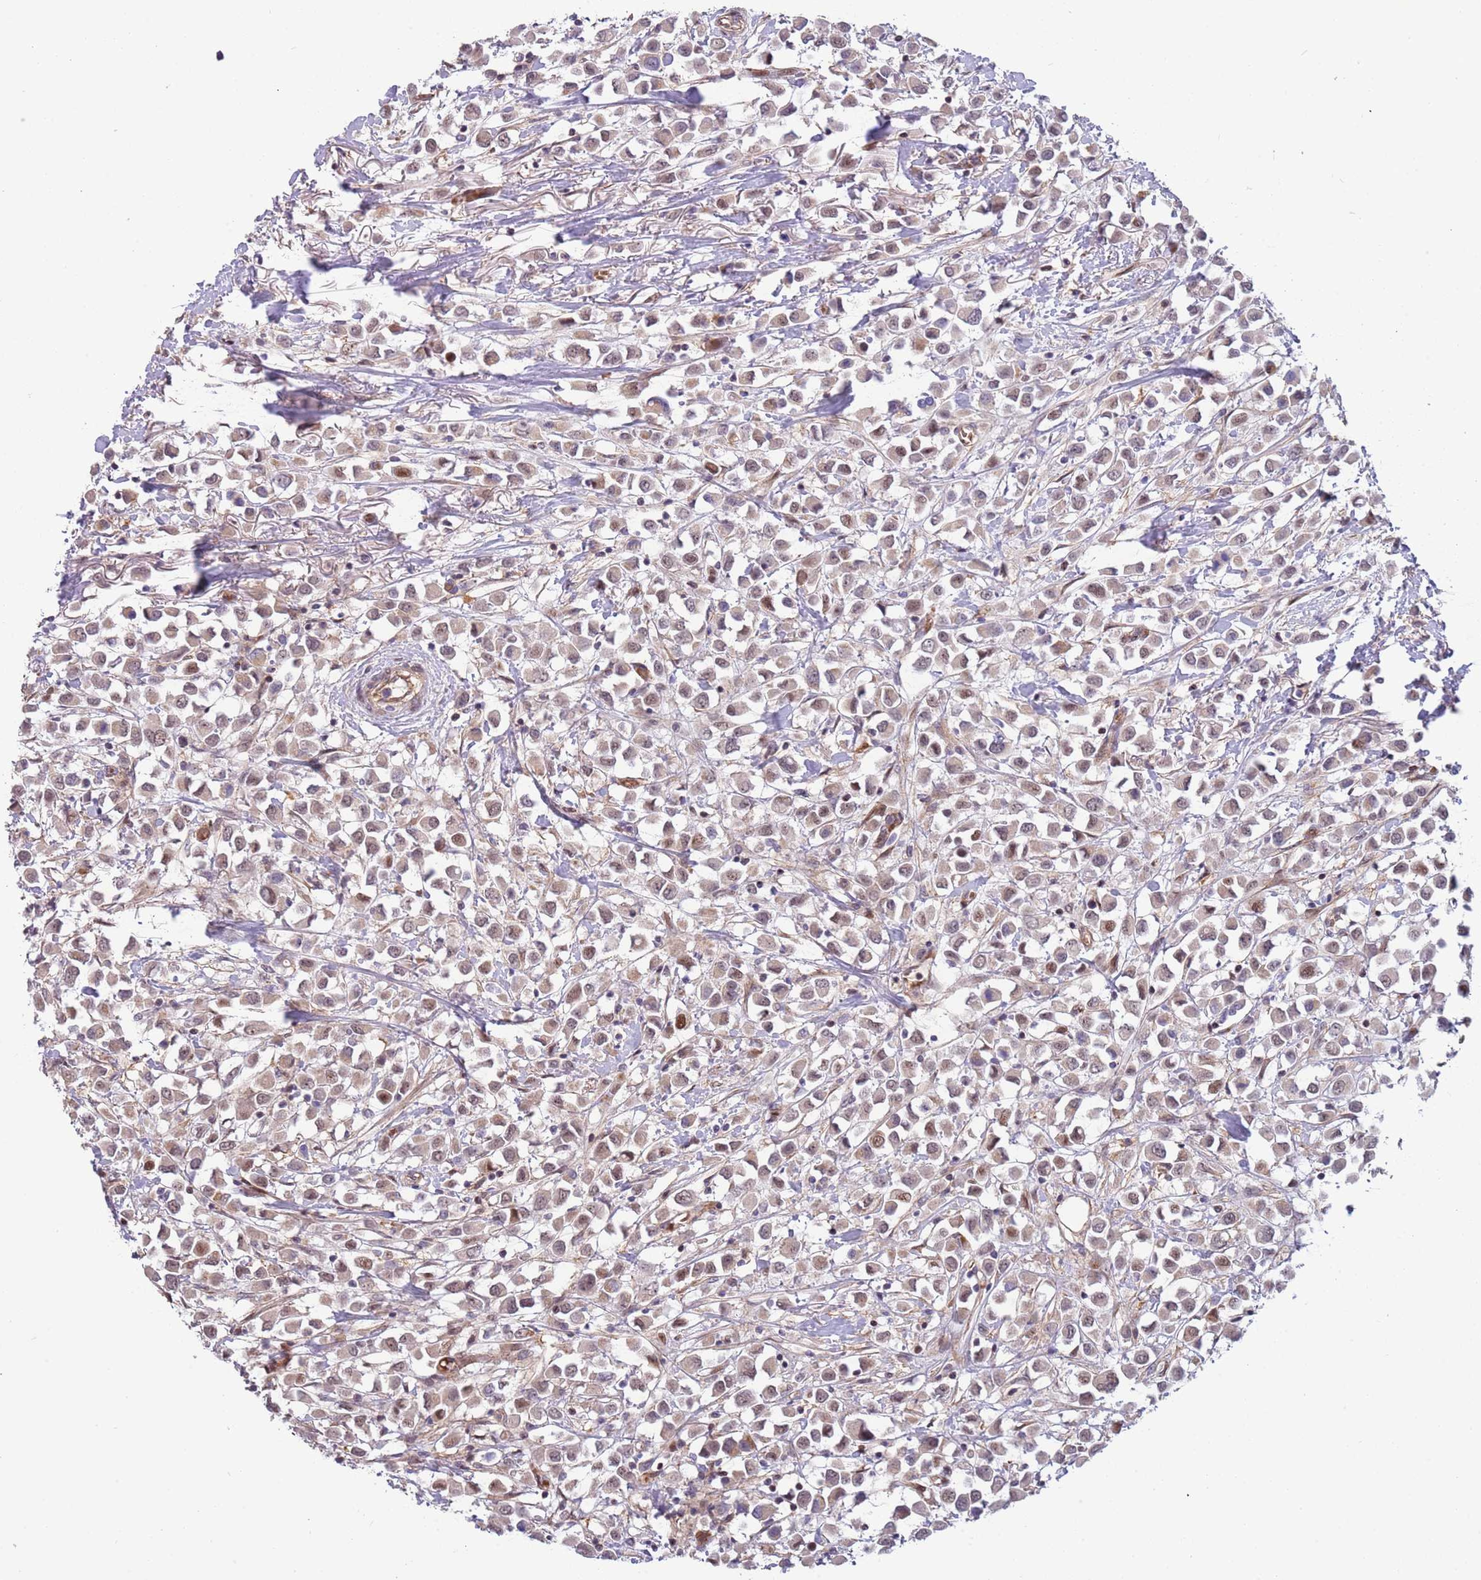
{"staining": {"intensity": "weak", "quantity": ">75%", "location": "cytoplasmic/membranous,nuclear"}, "tissue": "breast cancer", "cell_type": "Tumor cells", "image_type": "cancer", "snomed": [{"axis": "morphology", "description": "Duct carcinoma"}, {"axis": "topography", "description": "Breast"}], "caption": "This is a micrograph of immunohistochemistry (IHC) staining of breast cancer (invasive ductal carcinoma), which shows weak staining in the cytoplasmic/membranous and nuclear of tumor cells.", "gene": "ITGB6", "patient": {"sex": "female", "age": 61}}